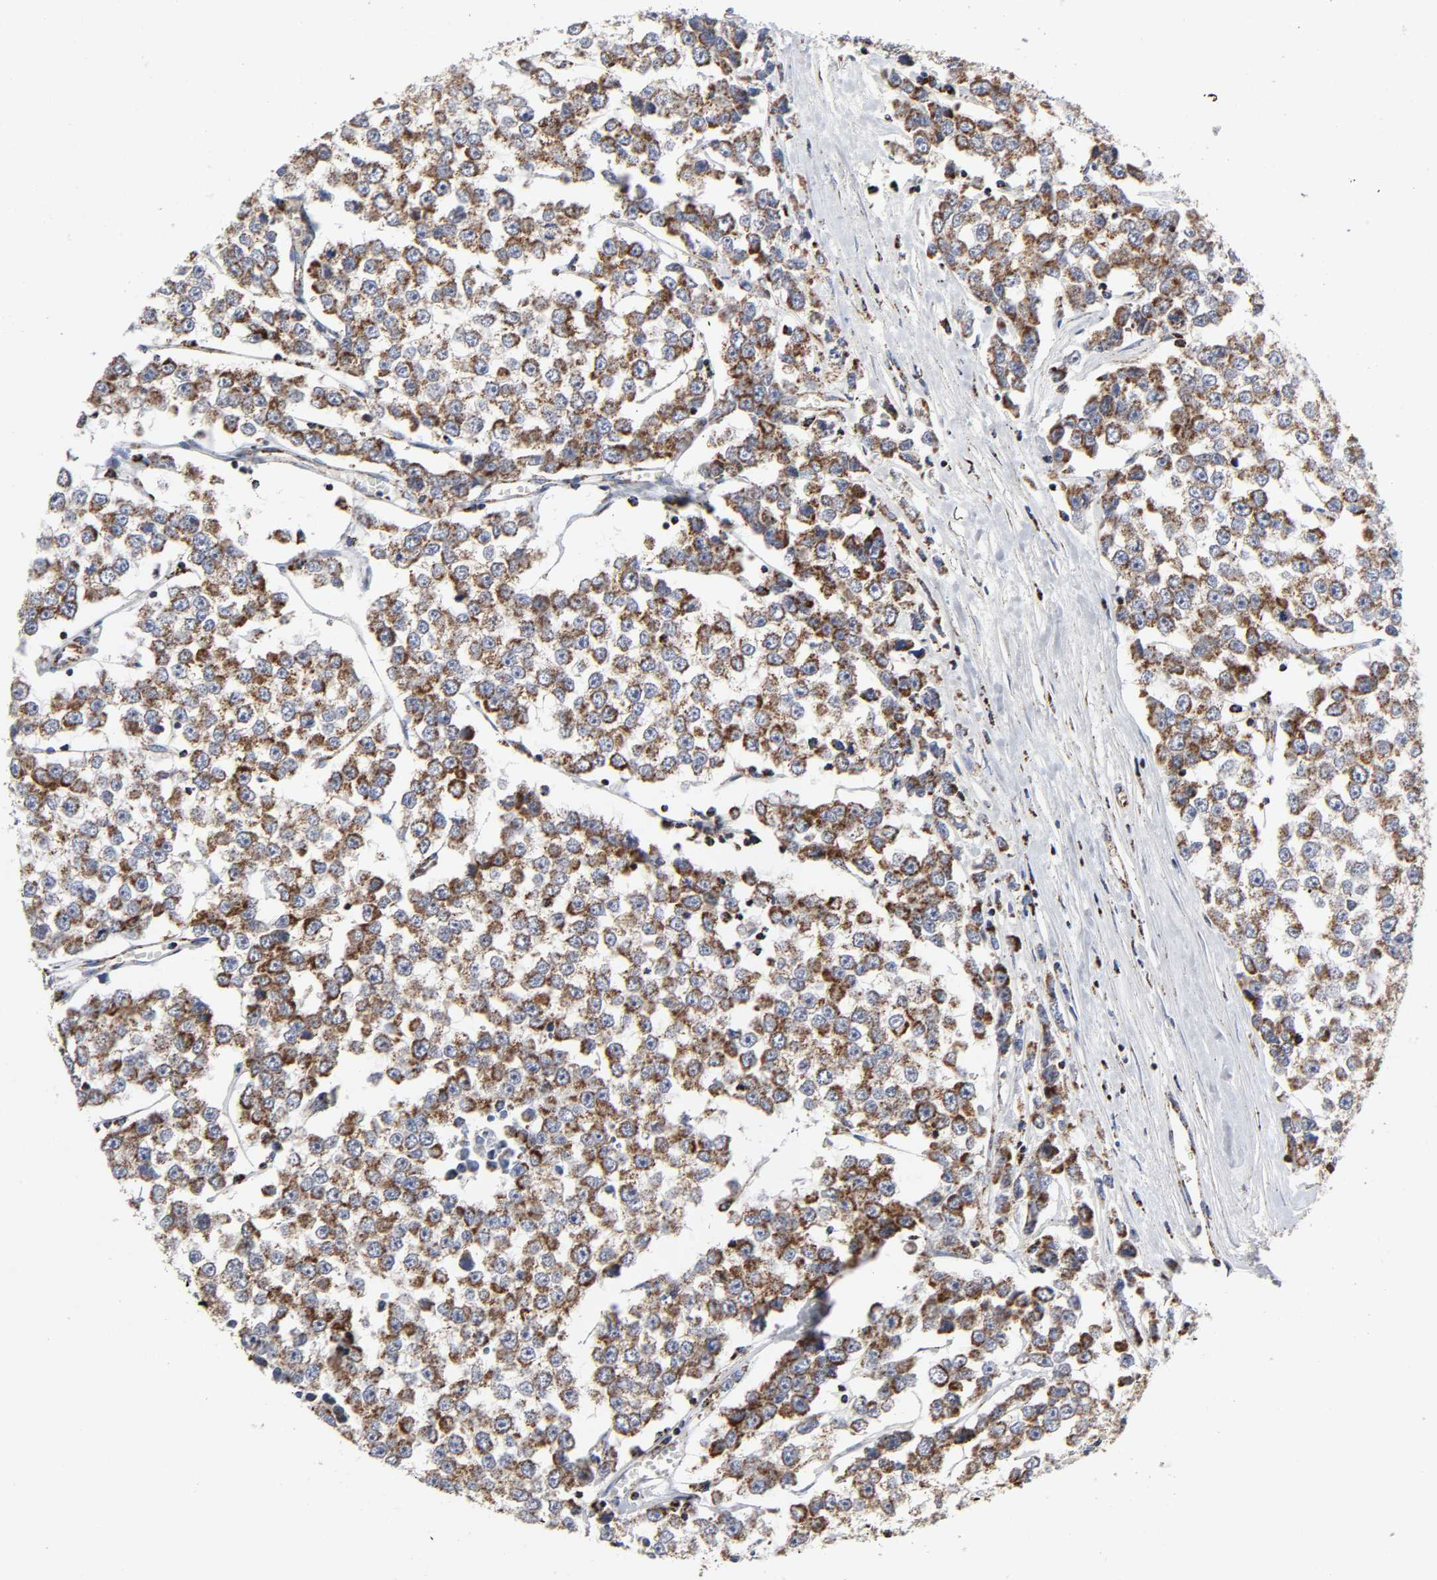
{"staining": {"intensity": "strong", "quantity": ">75%", "location": "cytoplasmic/membranous"}, "tissue": "testis cancer", "cell_type": "Tumor cells", "image_type": "cancer", "snomed": [{"axis": "morphology", "description": "Seminoma, NOS"}, {"axis": "morphology", "description": "Carcinoma, Embryonal, NOS"}, {"axis": "topography", "description": "Testis"}], "caption": "Testis cancer (seminoma) stained with IHC exhibits strong cytoplasmic/membranous expression in about >75% of tumor cells.", "gene": "AOPEP", "patient": {"sex": "male", "age": 52}}